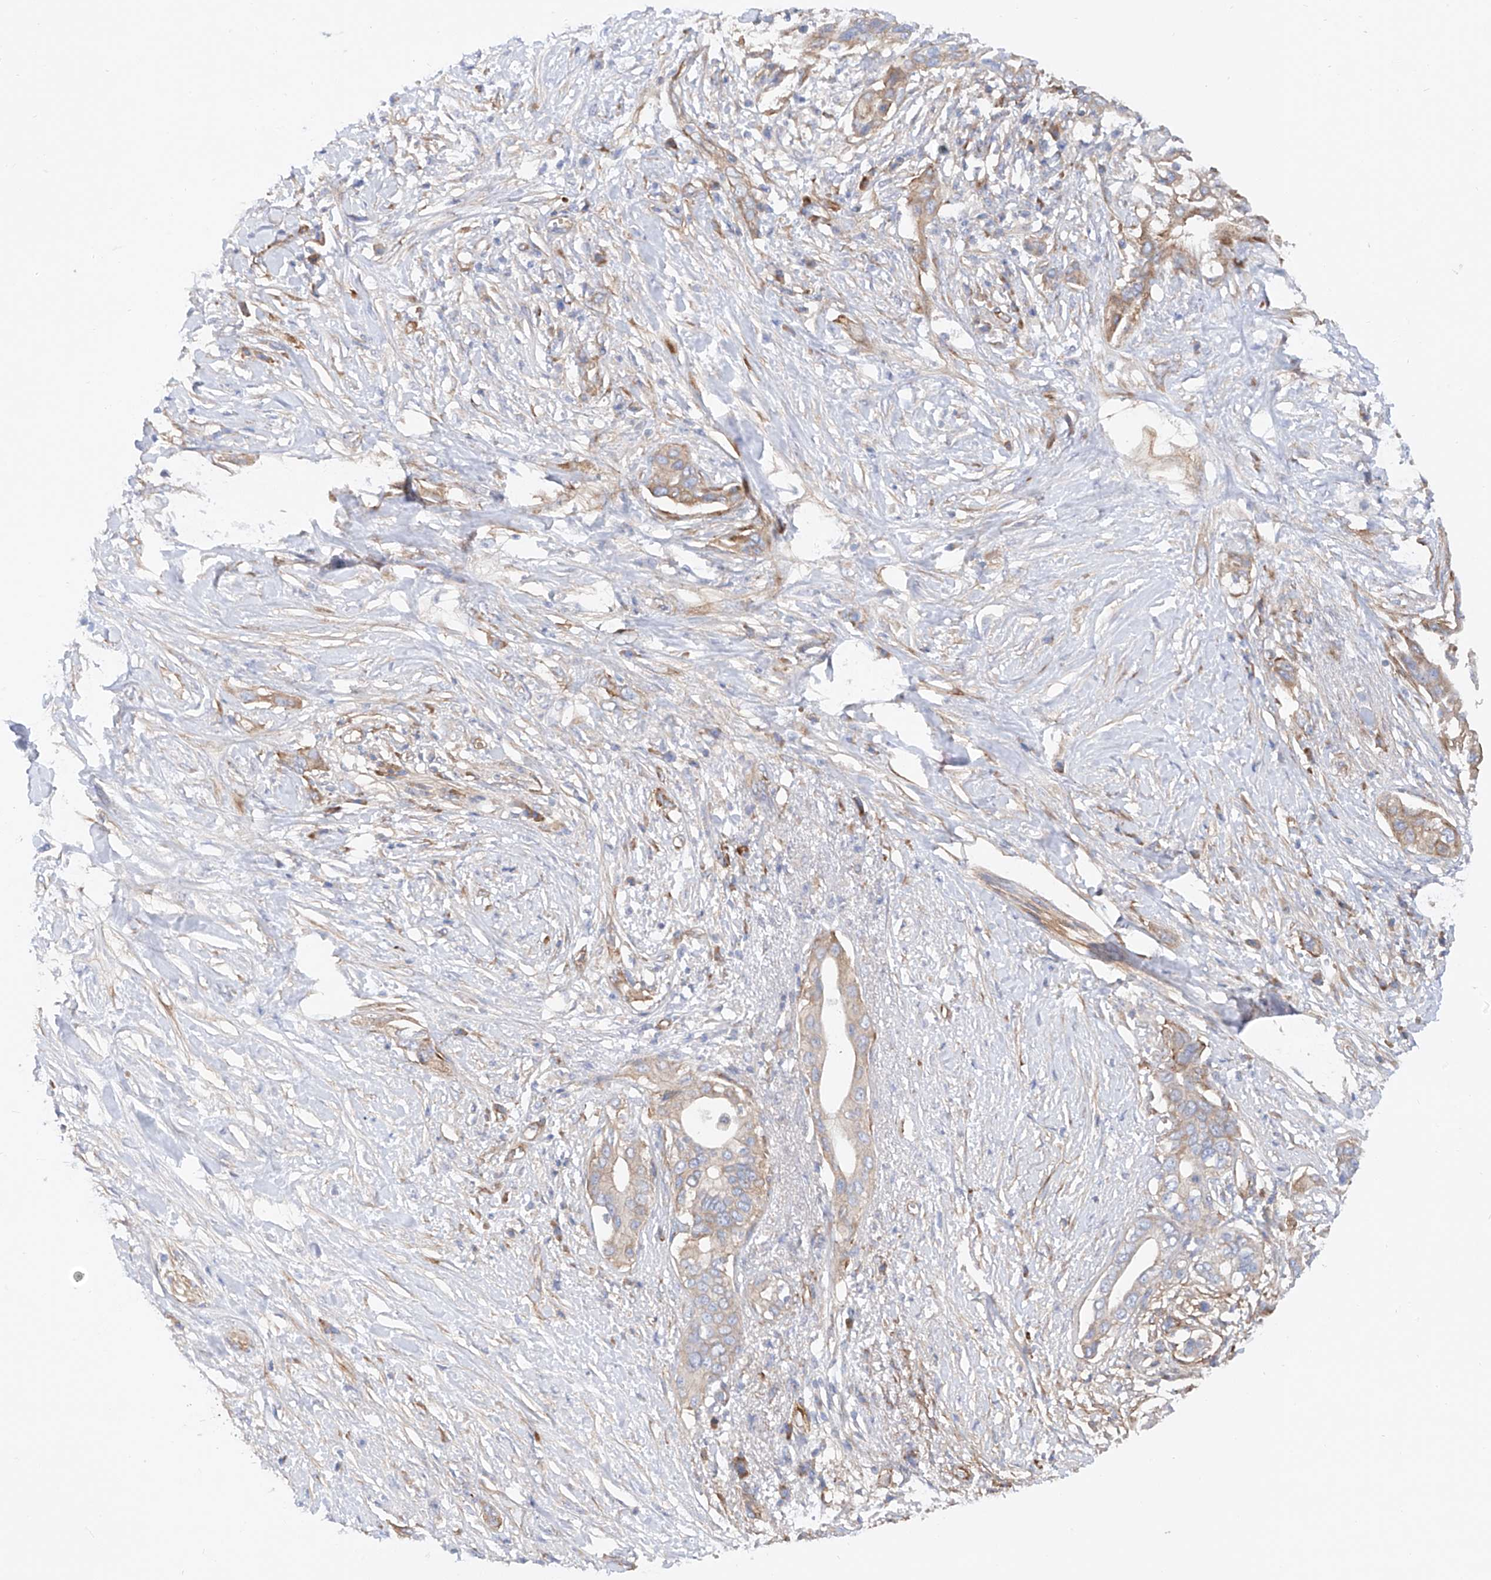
{"staining": {"intensity": "moderate", "quantity": "<25%", "location": "cytoplasmic/membranous"}, "tissue": "pancreatic cancer", "cell_type": "Tumor cells", "image_type": "cancer", "snomed": [{"axis": "morphology", "description": "Normal tissue, NOS"}, {"axis": "morphology", "description": "Adenocarcinoma, NOS"}, {"axis": "topography", "description": "Pancreas"}, {"axis": "topography", "description": "Peripheral nerve tissue"}], "caption": "IHC image of neoplastic tissue: pancreatic cancer (adenocarcinoma) stained using immunohistochemistry exhibits low levels of moderate protein expression localized specifically in the cytoplasmic/membranous of tumor cells, appearing as a cytoplasmic/membranous brown color.", "gene": "LCA5", "patient": {"sex": "male", "age": 59}}